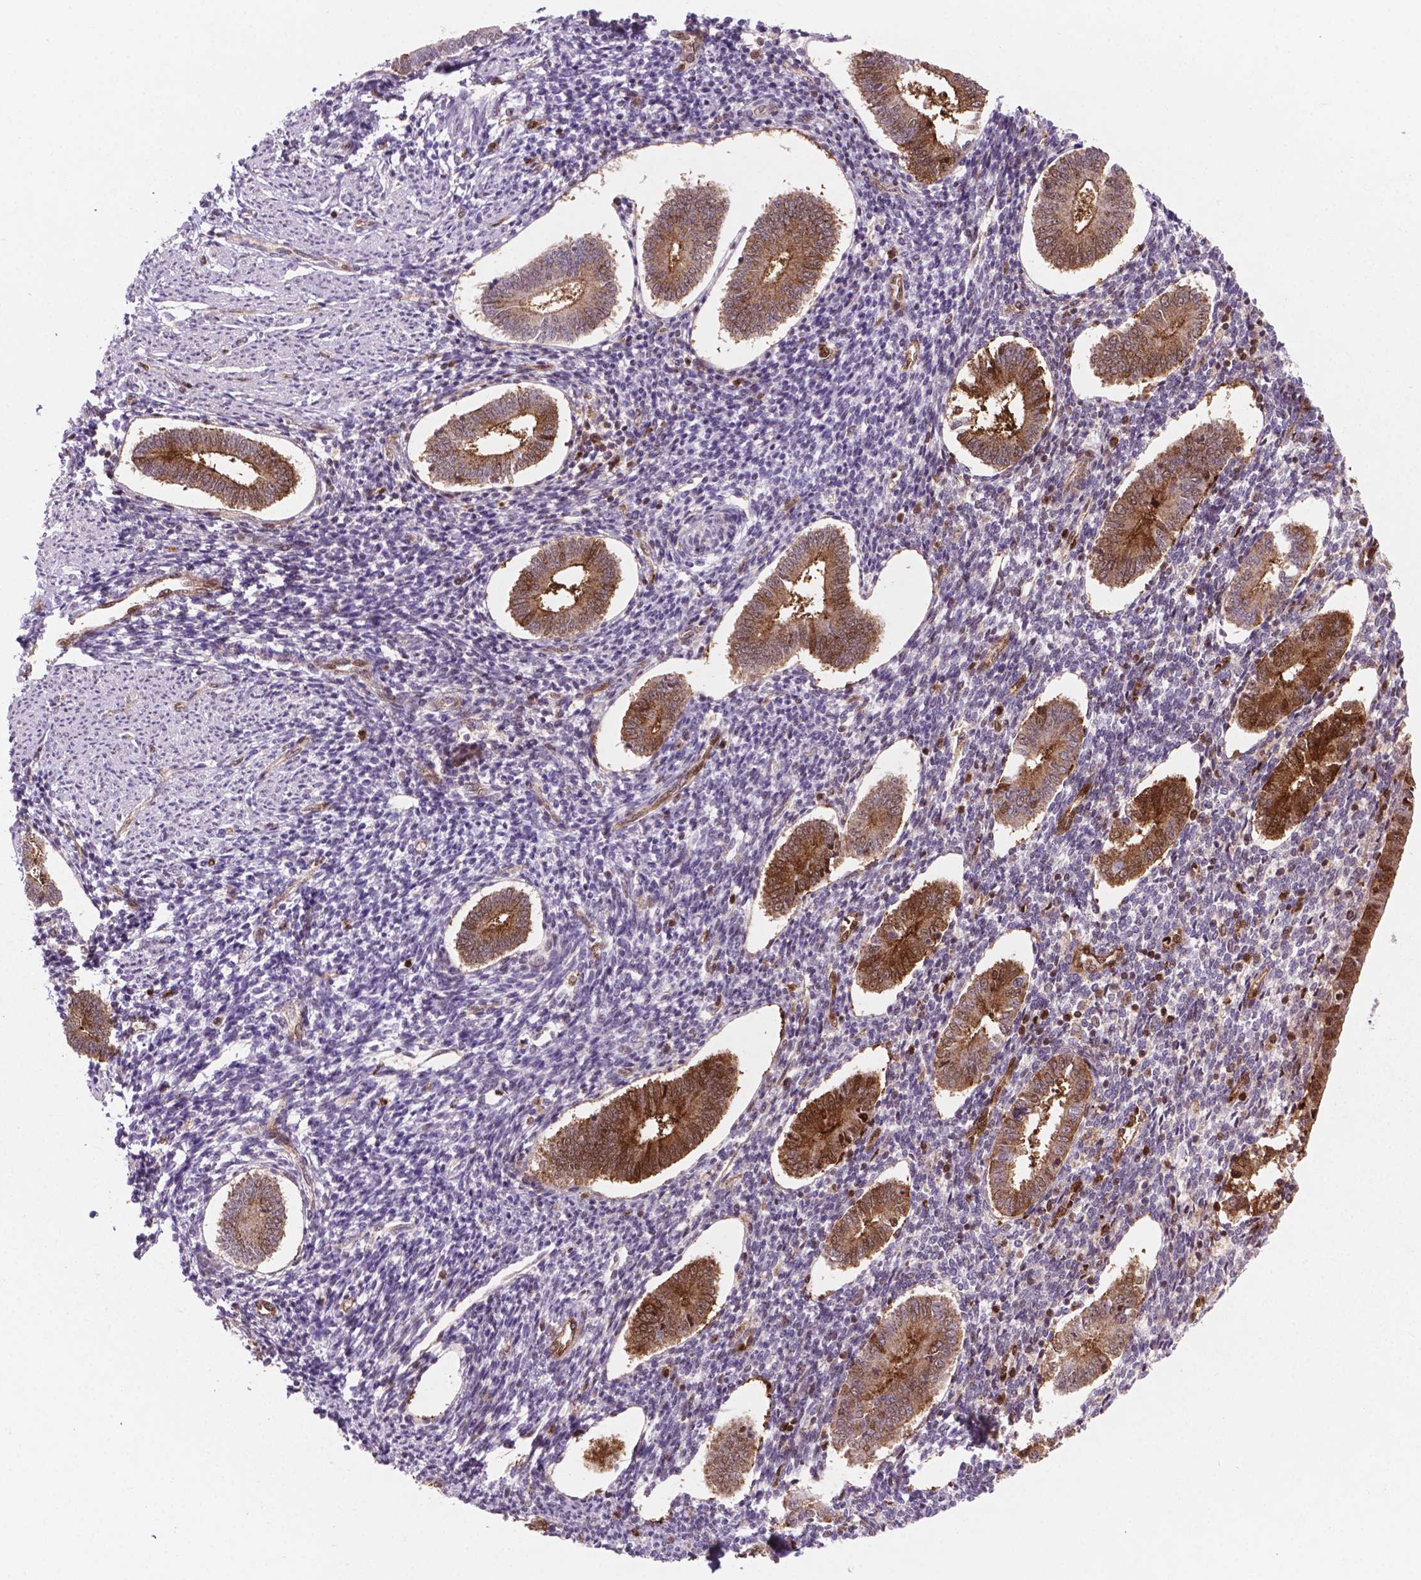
{"staining": {"intensity": "negative", "quantity": "none", "location": "none"}, "tissue": "endometrium", "cell_type": "Cells in endometrial stroma", "image_type": "normal", "snomed": [{"axis": "morphology", "description": "Normal tissue, NOS"}, {"axis": "topography", "description": "Endometrium"}], "caption": "Cells in endometrial stroma are negative for brown protein staining in normal endometrium.", "gene": "LDHA", "patient": {"sex": "female", "age": 40}}